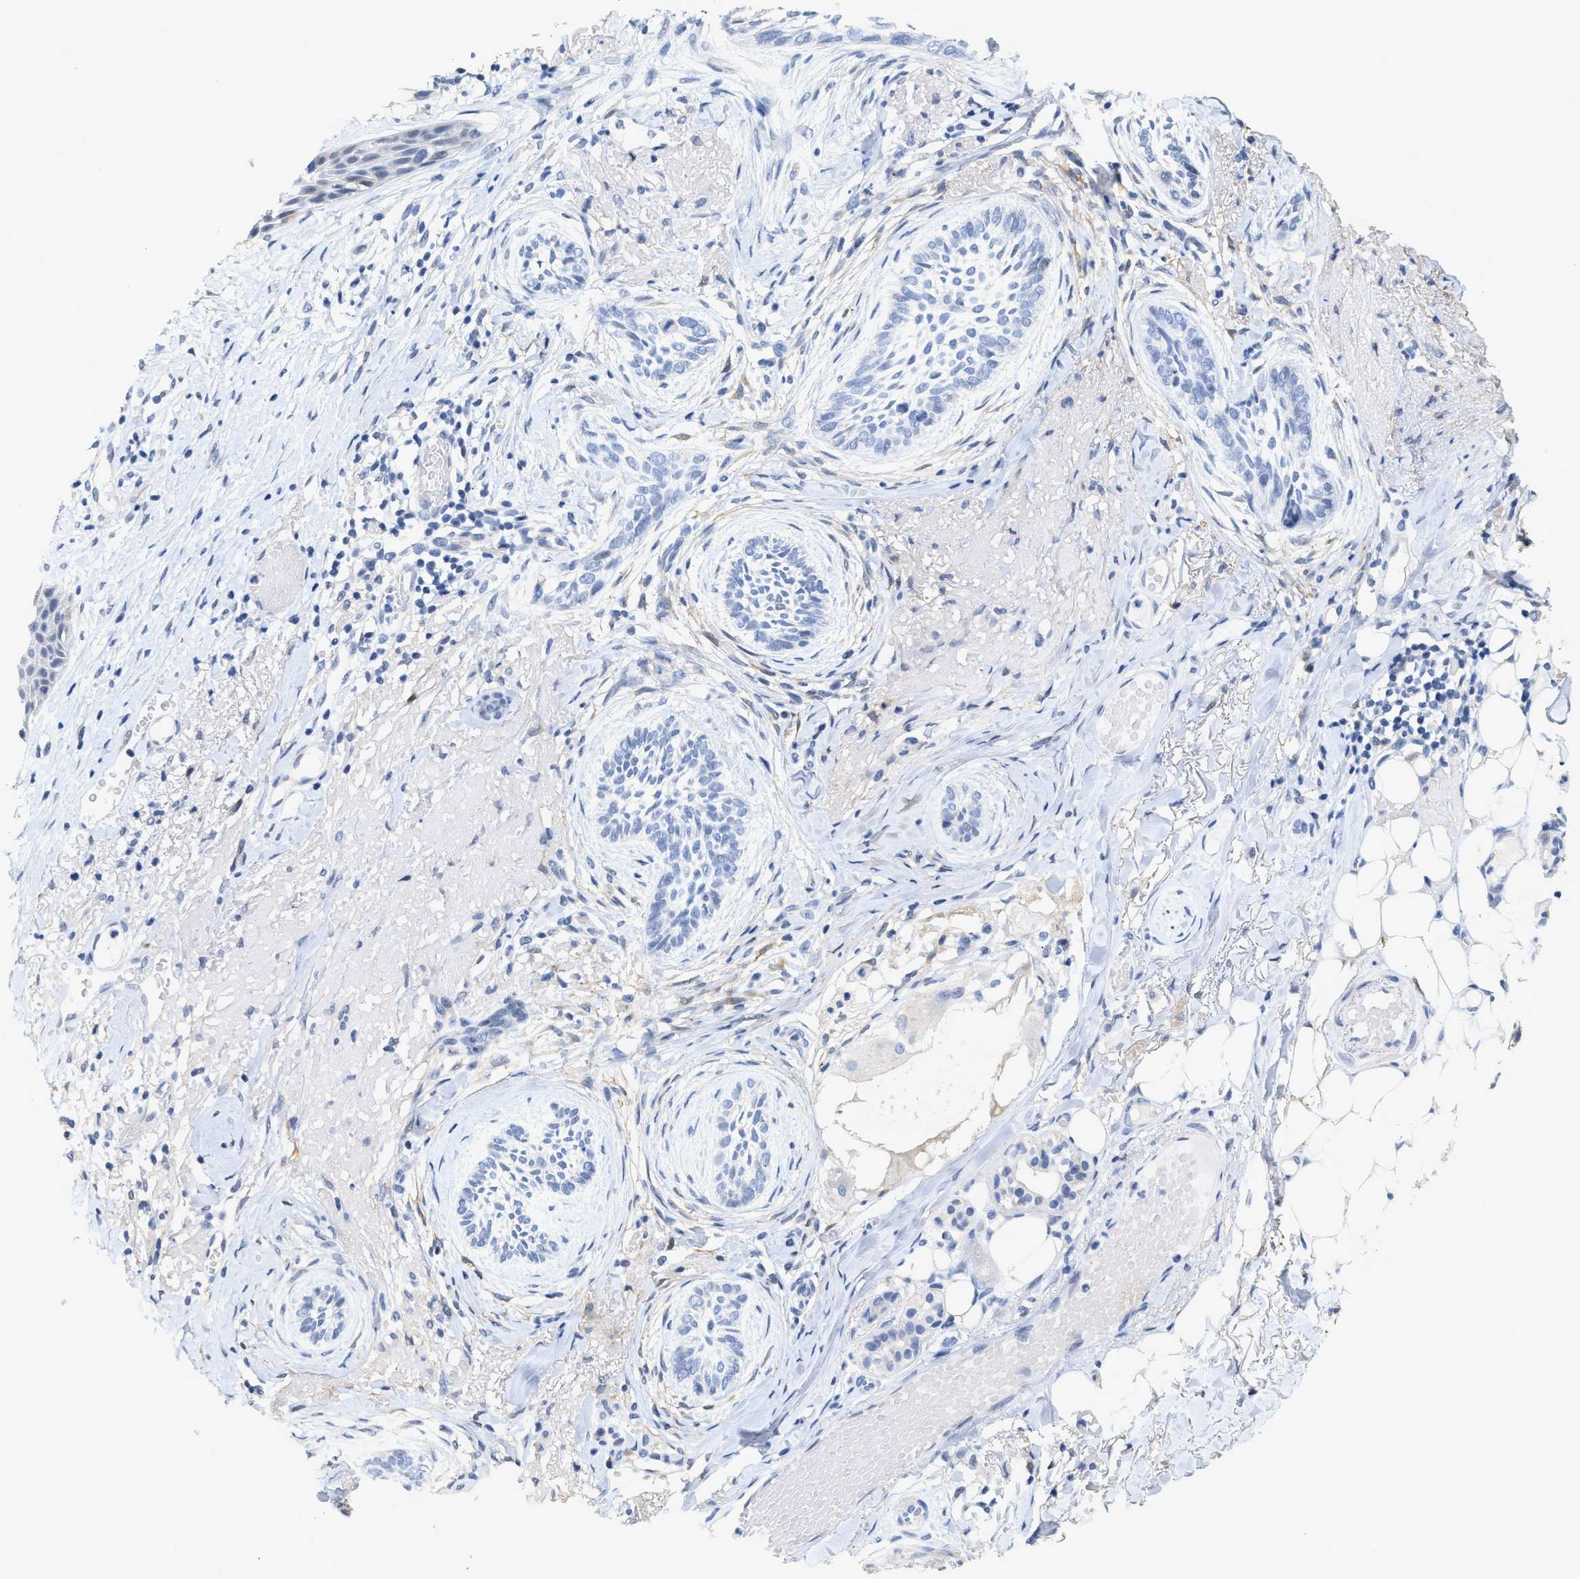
{"staining": {"intensity": "negative", "quantity": "none", "location": "none"}, "tissue": "skin cancer", "cell_type": "Tumor cells", "image_type": "cancer", "snomed": [{"axis": "morphology", "description": "Basal cell carcinoma"}, {"axis": "topography", "description": "Skin"}], "caption": "IHC of skin basal cell carcinoma reveals no staining in tumor cells.", "gene": "CRYM", "patient": {"sex": "female", "age": 88}}